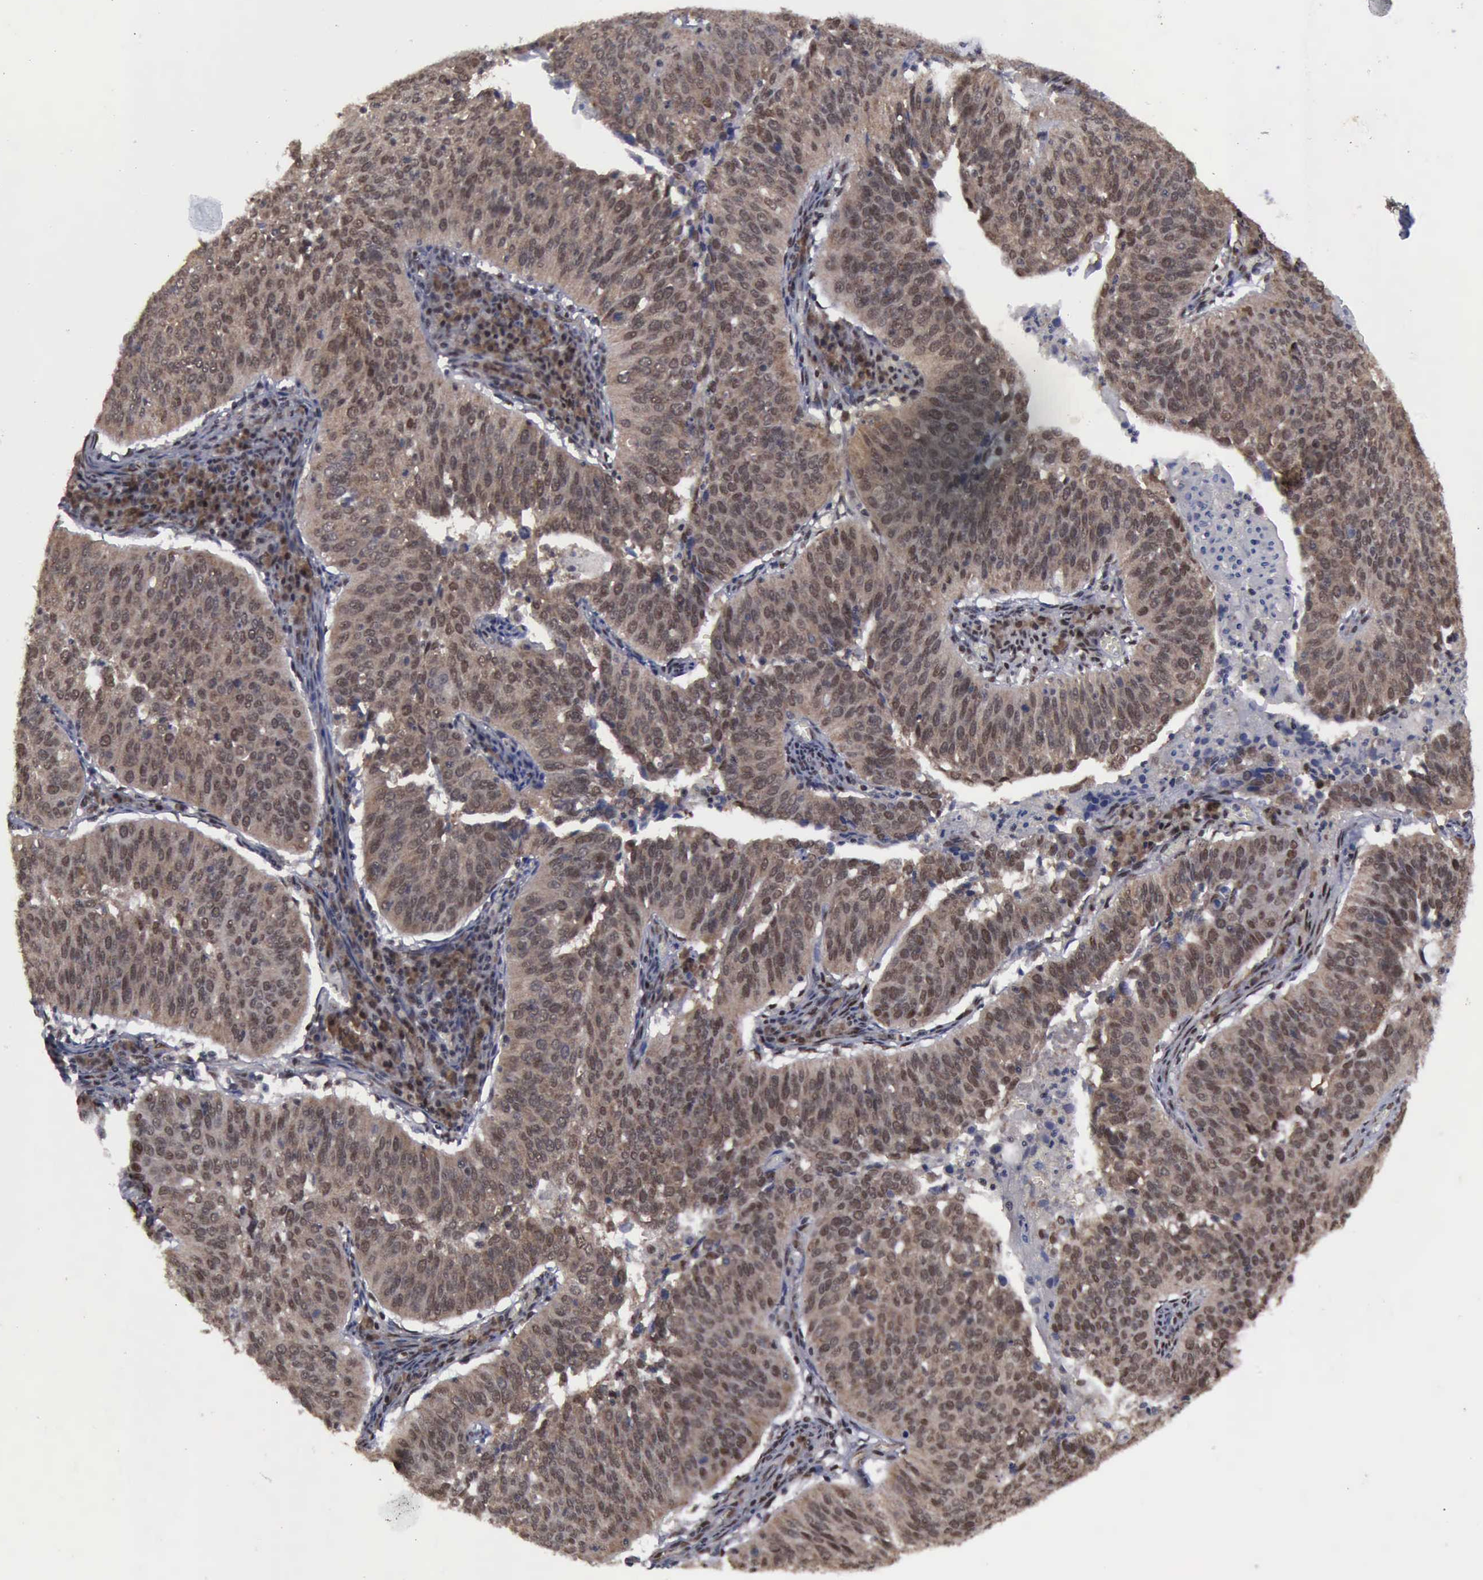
{"staining": {"intensity": "weak", "quantity": ">75%", "location": "cytoplasmic/membranous,nuclear"}, "tissue": "cervical cancer", "cell_type": "Tumor cells", "image_type": "cancer", "snomed": [{"axis": "morphology", "description": "Squamous cell carcinoma, NOS"}, {"axis": "topography", "description": "Cervix"}], "caption": "DAB immunohistochemical staining of cervical cancer (squamous cell carcinoma) shows weak cytoplasmic/membranous and nuclear protein positivity in about >75% of tumor cells.", "gene": "RTCB", "patient": {"sex": "female", "age": 39}}